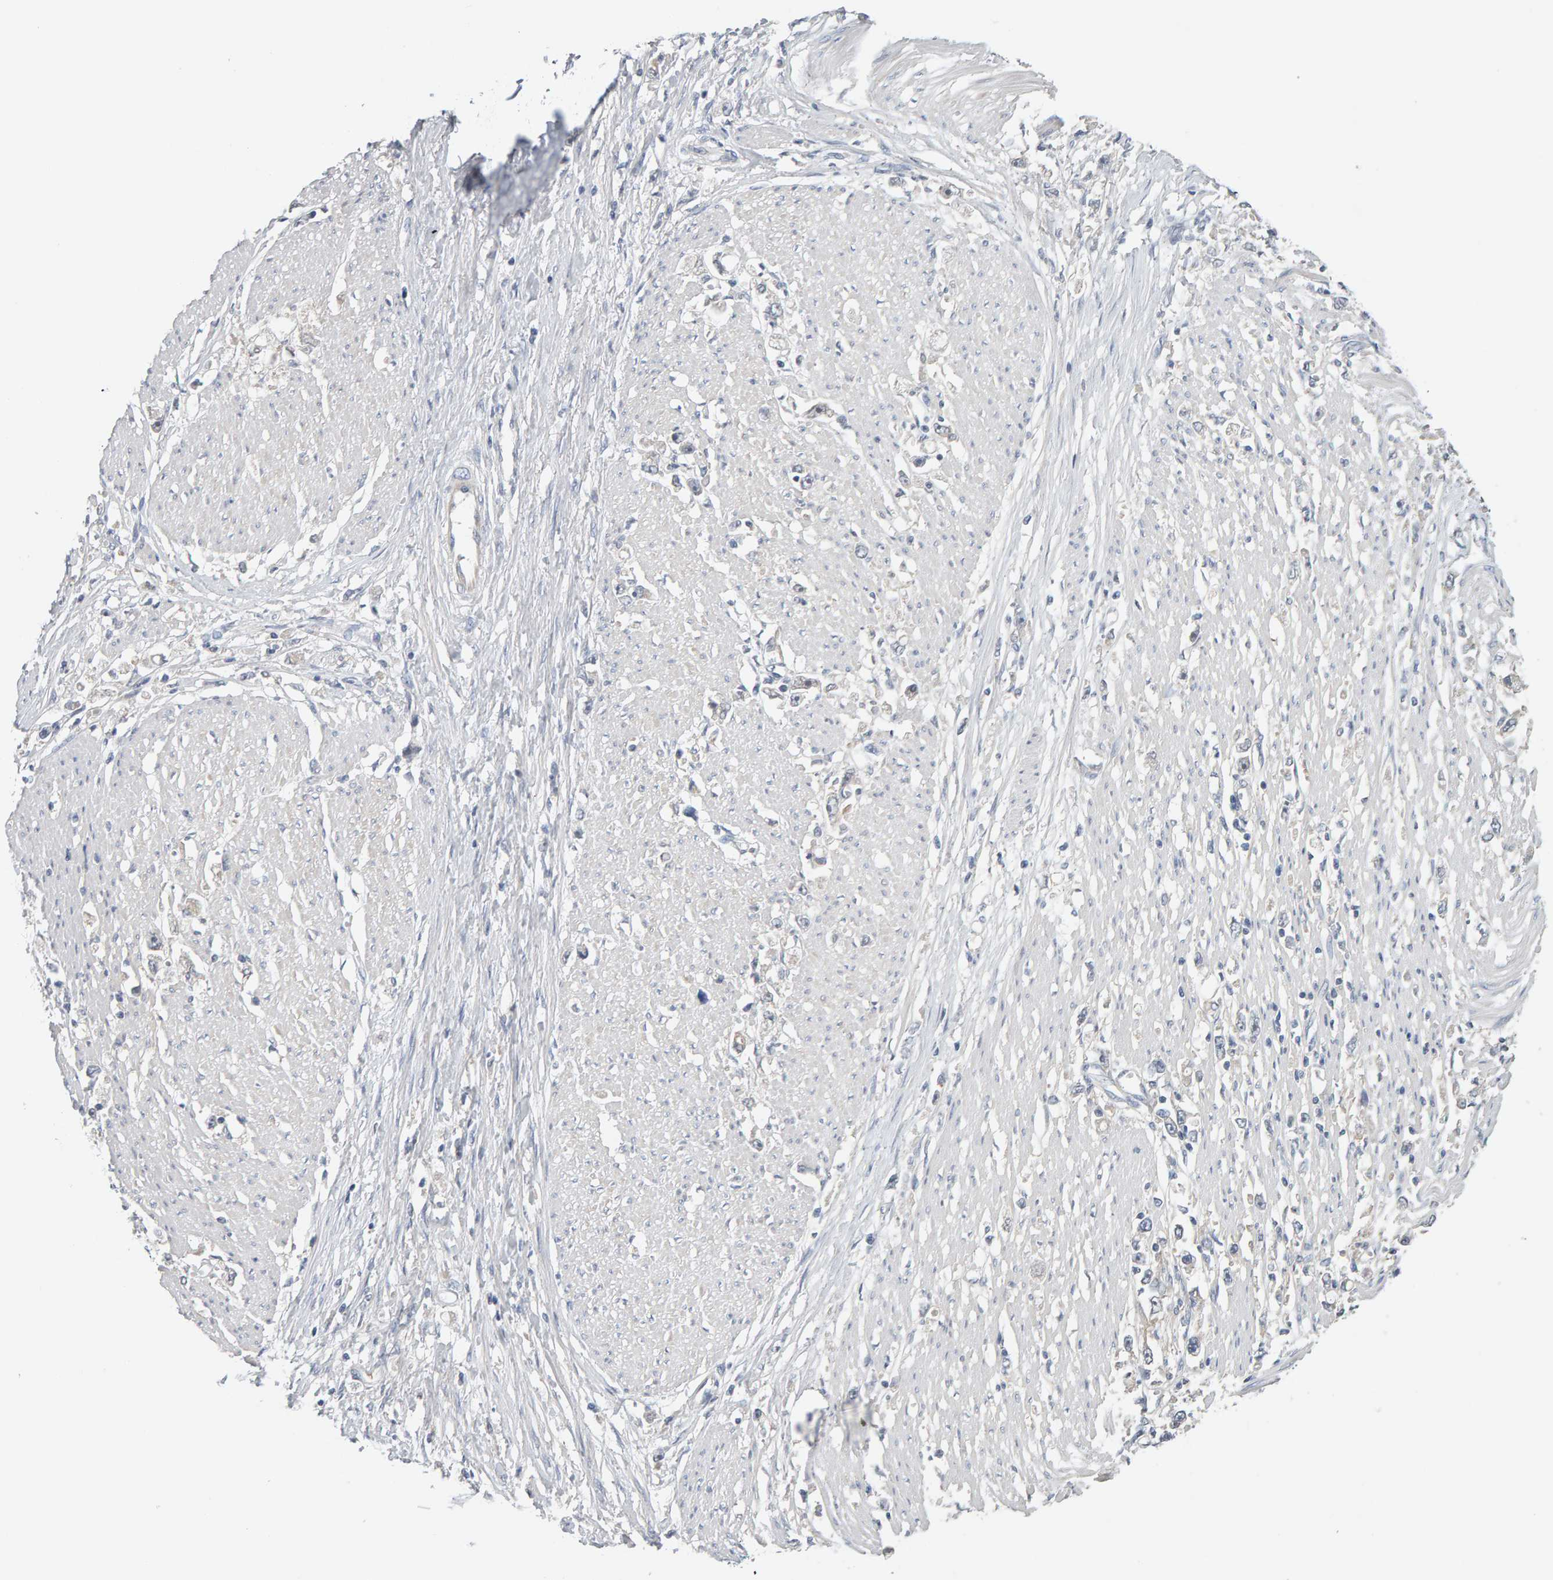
{"staining": {"intensity": "negative", "quantity": "none", "location": "none"}, "tissue": "stomach cancer", "cell_type": "Tumor cells", "image_type": "cancer", "snomed": [{"axis": "morphology", "description": "Adenocarcinoma, NOS"}, {"axis": "topography", "description": "Stomach"}], "caption": "High power microscopy micrograph of an immunohistochemistry (IHC) image of stomach adenocarcinoma, revealing no significant positivity in tumor cells.", "gene": "GFUS", "patient": {"sex": "female", "age": 59}}